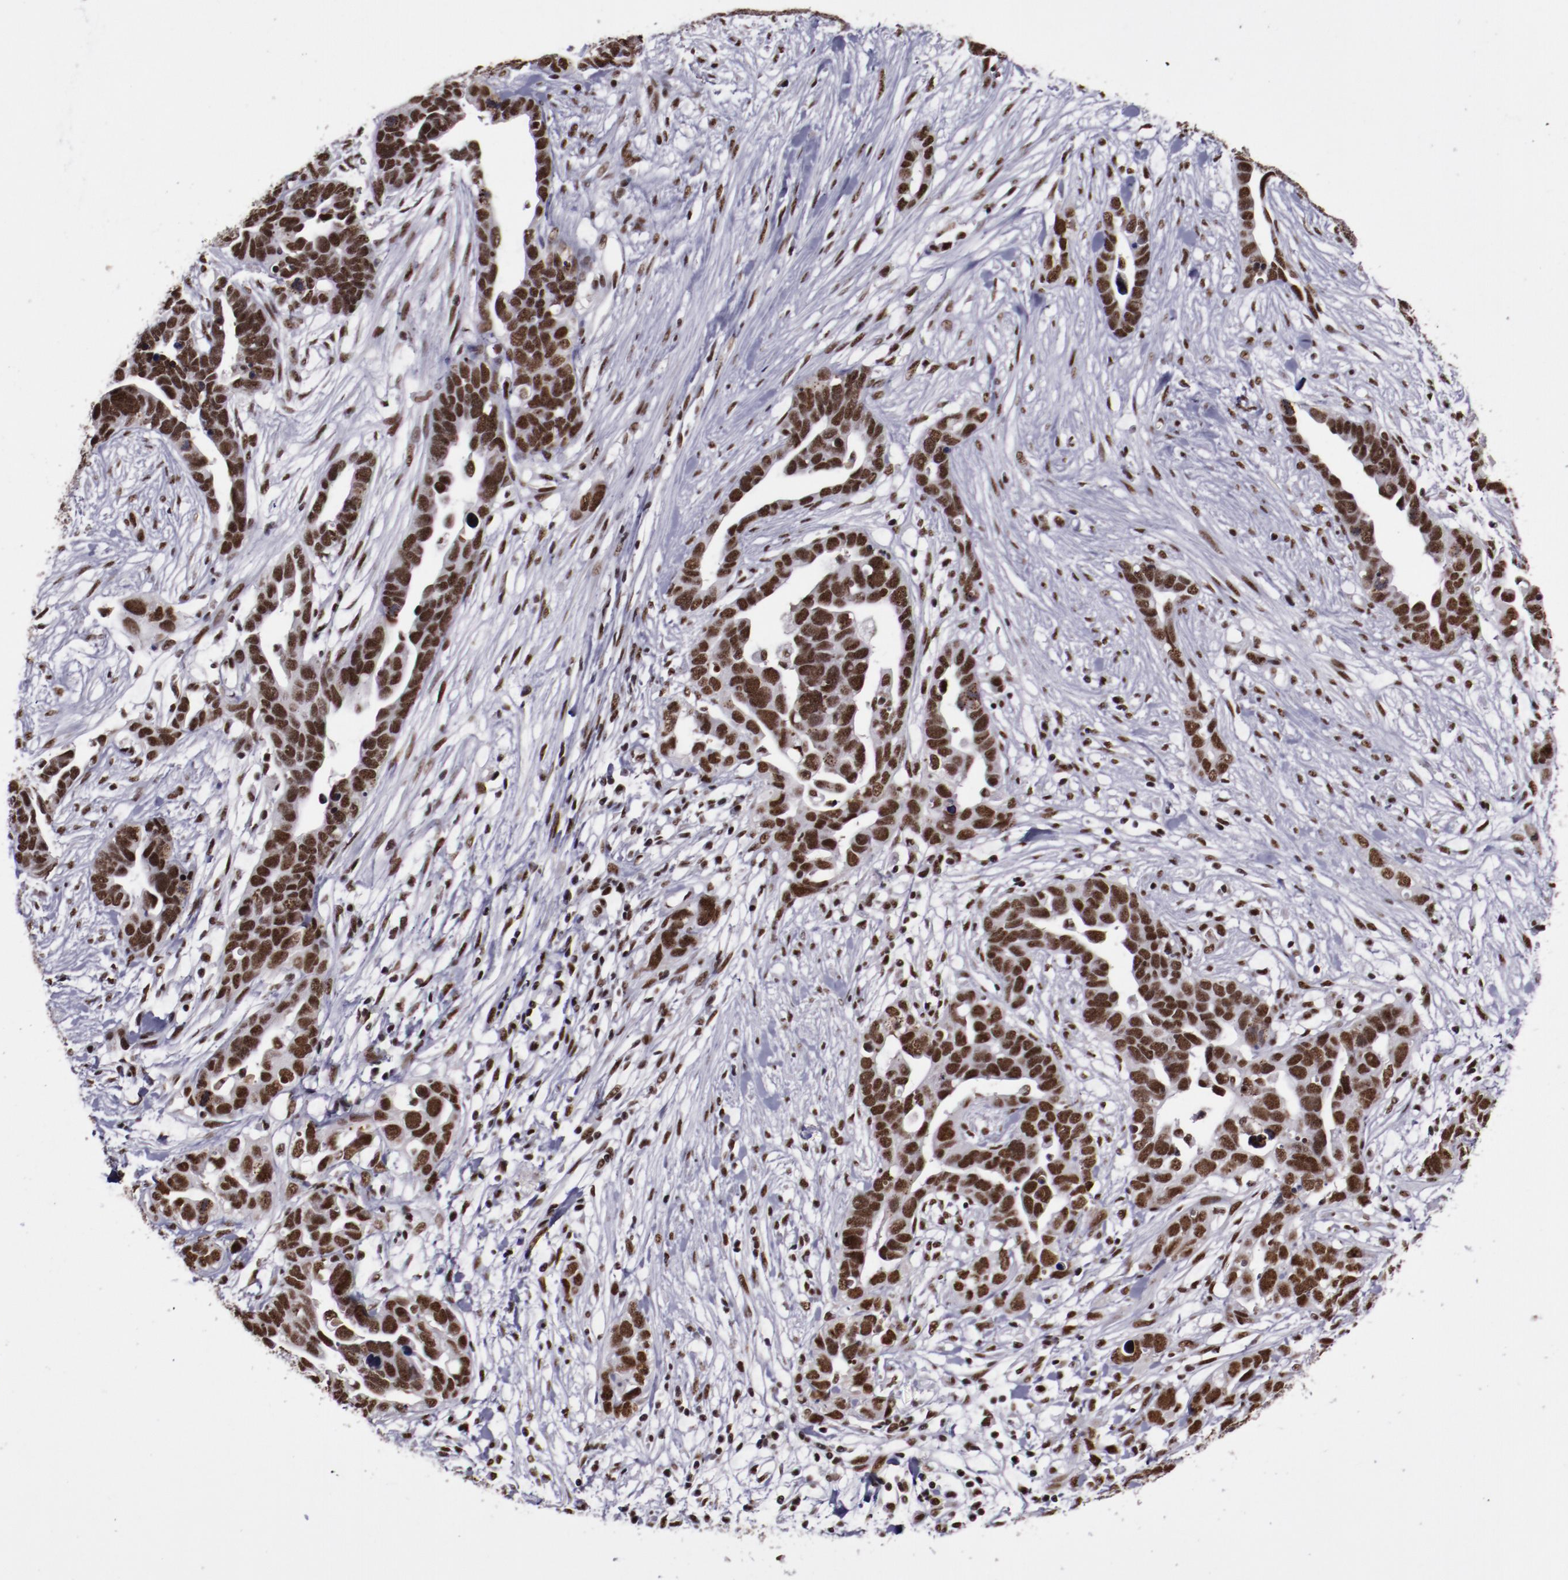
{"staining": {"intensity": "strong", "quantity": ">75%", "location": "nuclear"}, "tissue": "ovarian cancer", "cell_type": "Tumor cells", "image_type": "cancer", "snomed": [{"axis": "morphology", "description": "Cystadenocarcinoma, serous, NOS"}, {"axis": "topography", "description": "Ovary"}], "caption": "Serous cystadenocarcinoma (ovarian) stained with a brown dye reveals strong nuclear positive positivity in about >75% of tumor cells.", "gene": "ERH", "patient": {"sex": "female", "age": 54}}